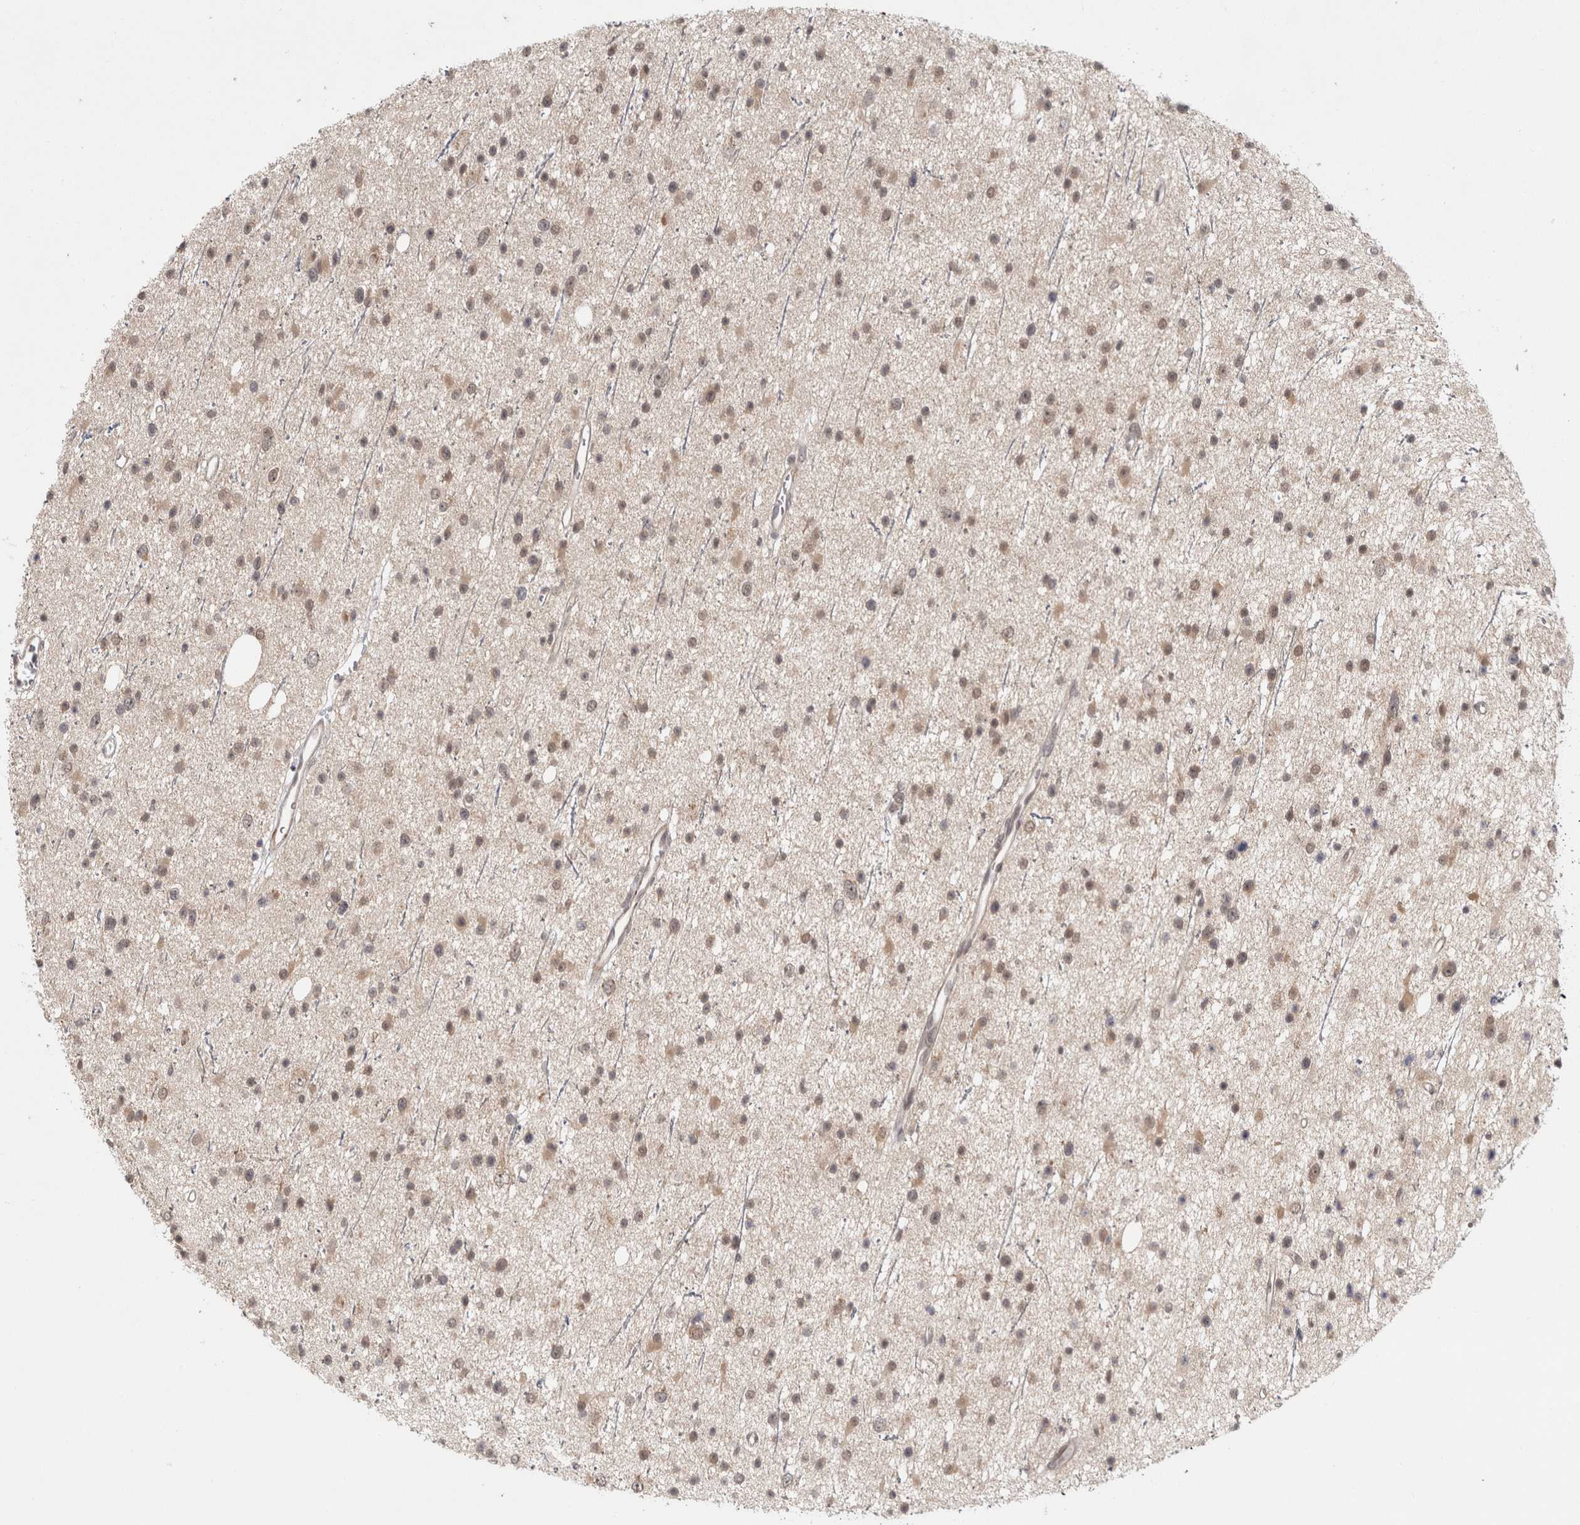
{"staining": {"intensity": "moderate", "quantity": "25%-75%", "location": "cytoplasmic/membranous,nuclear"}, "tissue": "glioma", "cell_type": "Tumor cells", "image_type": "cancer", "snomed": [{"axis": "morphology", "description": "Glioma, malignant, Low grade"}, {"axis": "topography", "description": "Cerebral cortex"}], "caption": "Malignant glioma (low-grade) stained with DAB immunohistochemistry demonstrates medium levels of moderate cytoplasmic/membranous and nuclear expression in about 25%-75% of tumor cells. (DAB IHC, brown staining for protein, blue staining for nuclei).", "gene": "ZNF318", "patient": {"sex": "female", "age": 39}}